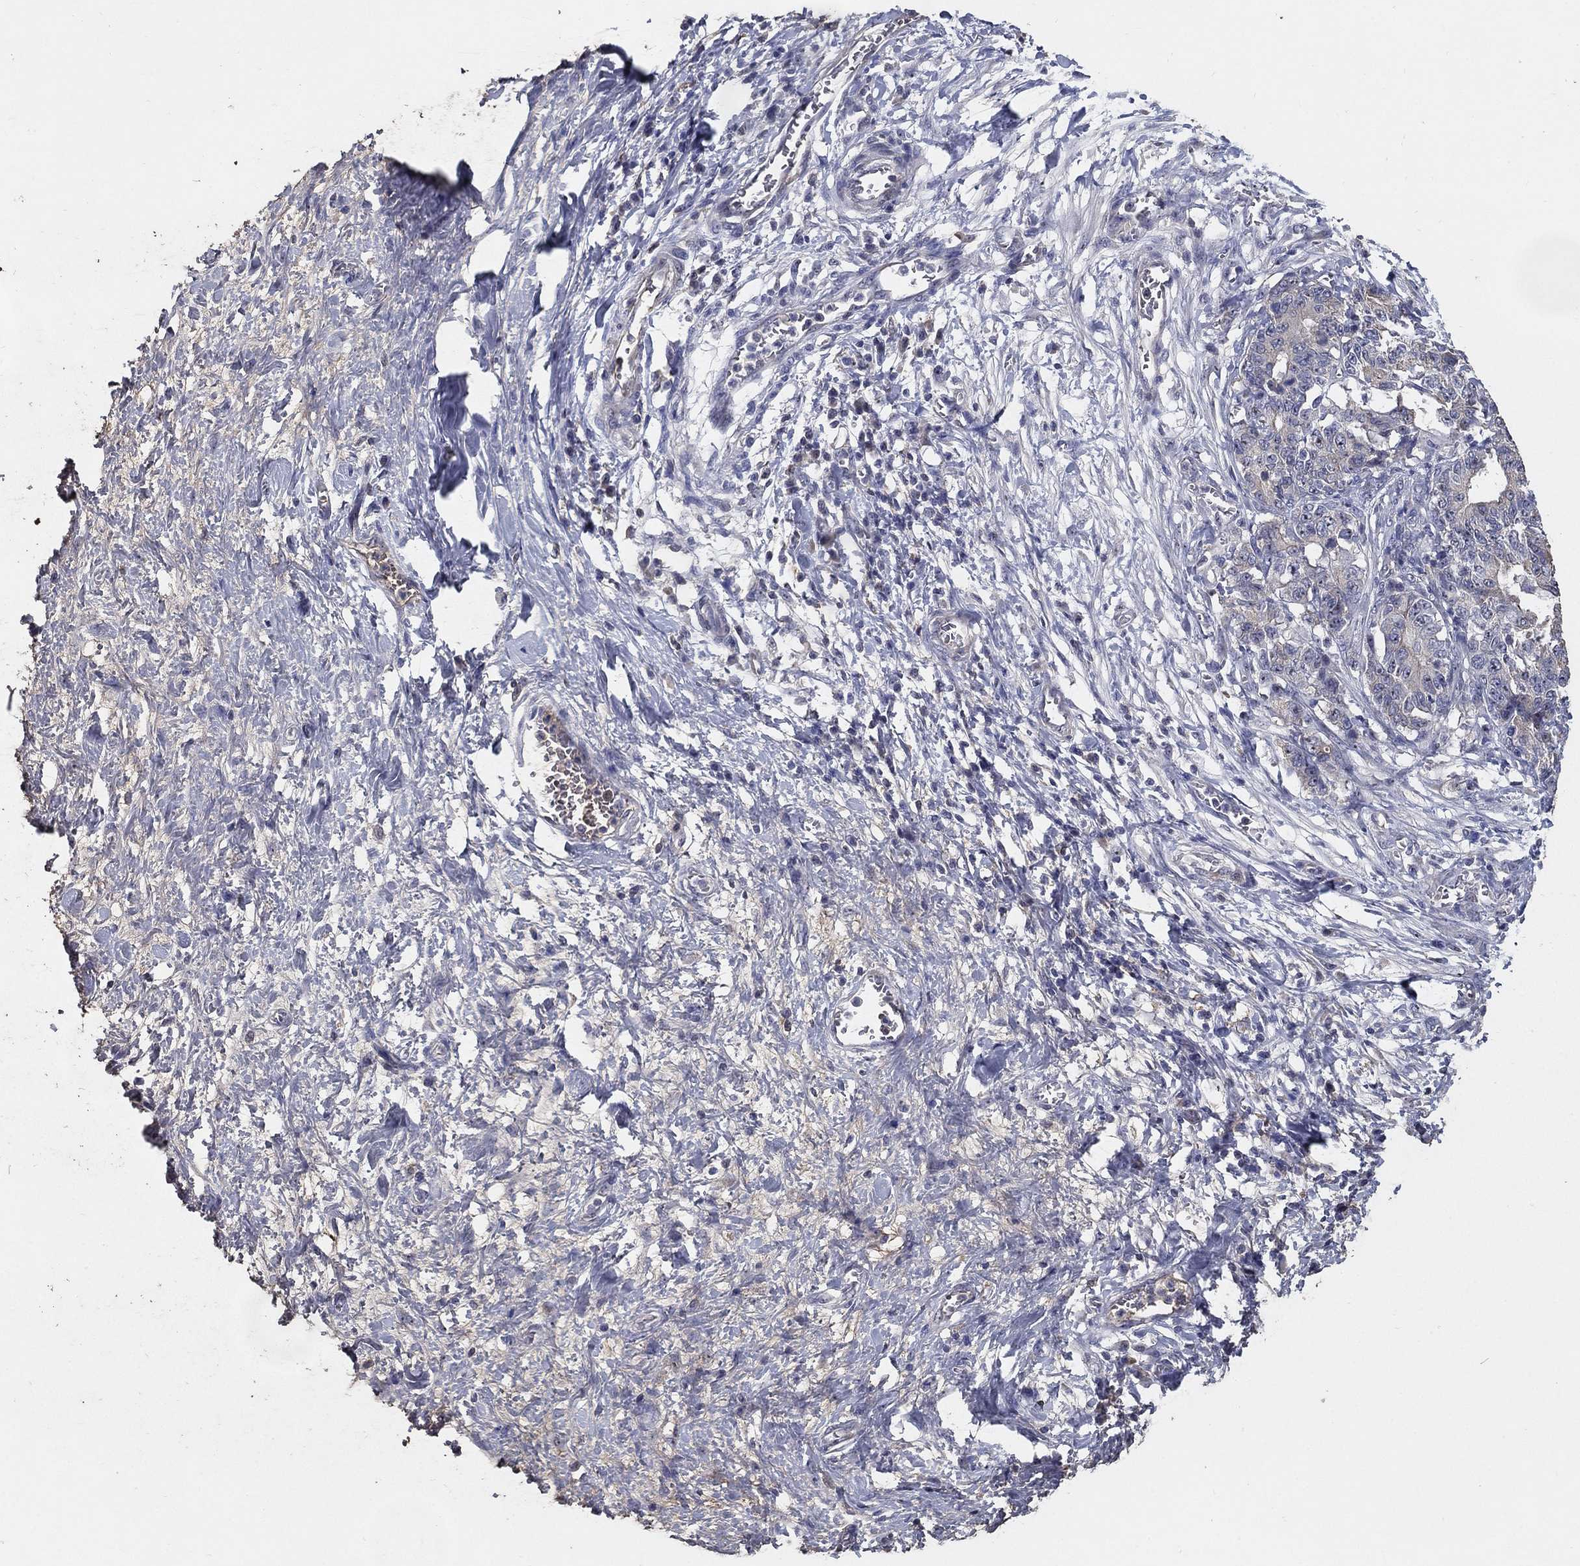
{"staining": {"intensity": "negative", "quantity": "none", "location": "none"}, "tissue": "stomach cancer", "cell_type": "Tumor cells", "image_type": "cancer", "snomed": [{"axis": "morphology", "description": "Normal tissue, NOS"}, {"axis": "morphology", "description": "Adenocarcinoma, NOS"}, {"axis": "topography", "description": "Stomach"}], "caption": "Tumor cells show no significant staining in adenocarcinoma (stomach).", "gene": "EFNA1", "patient": {"sex": "female", "age": 64}}